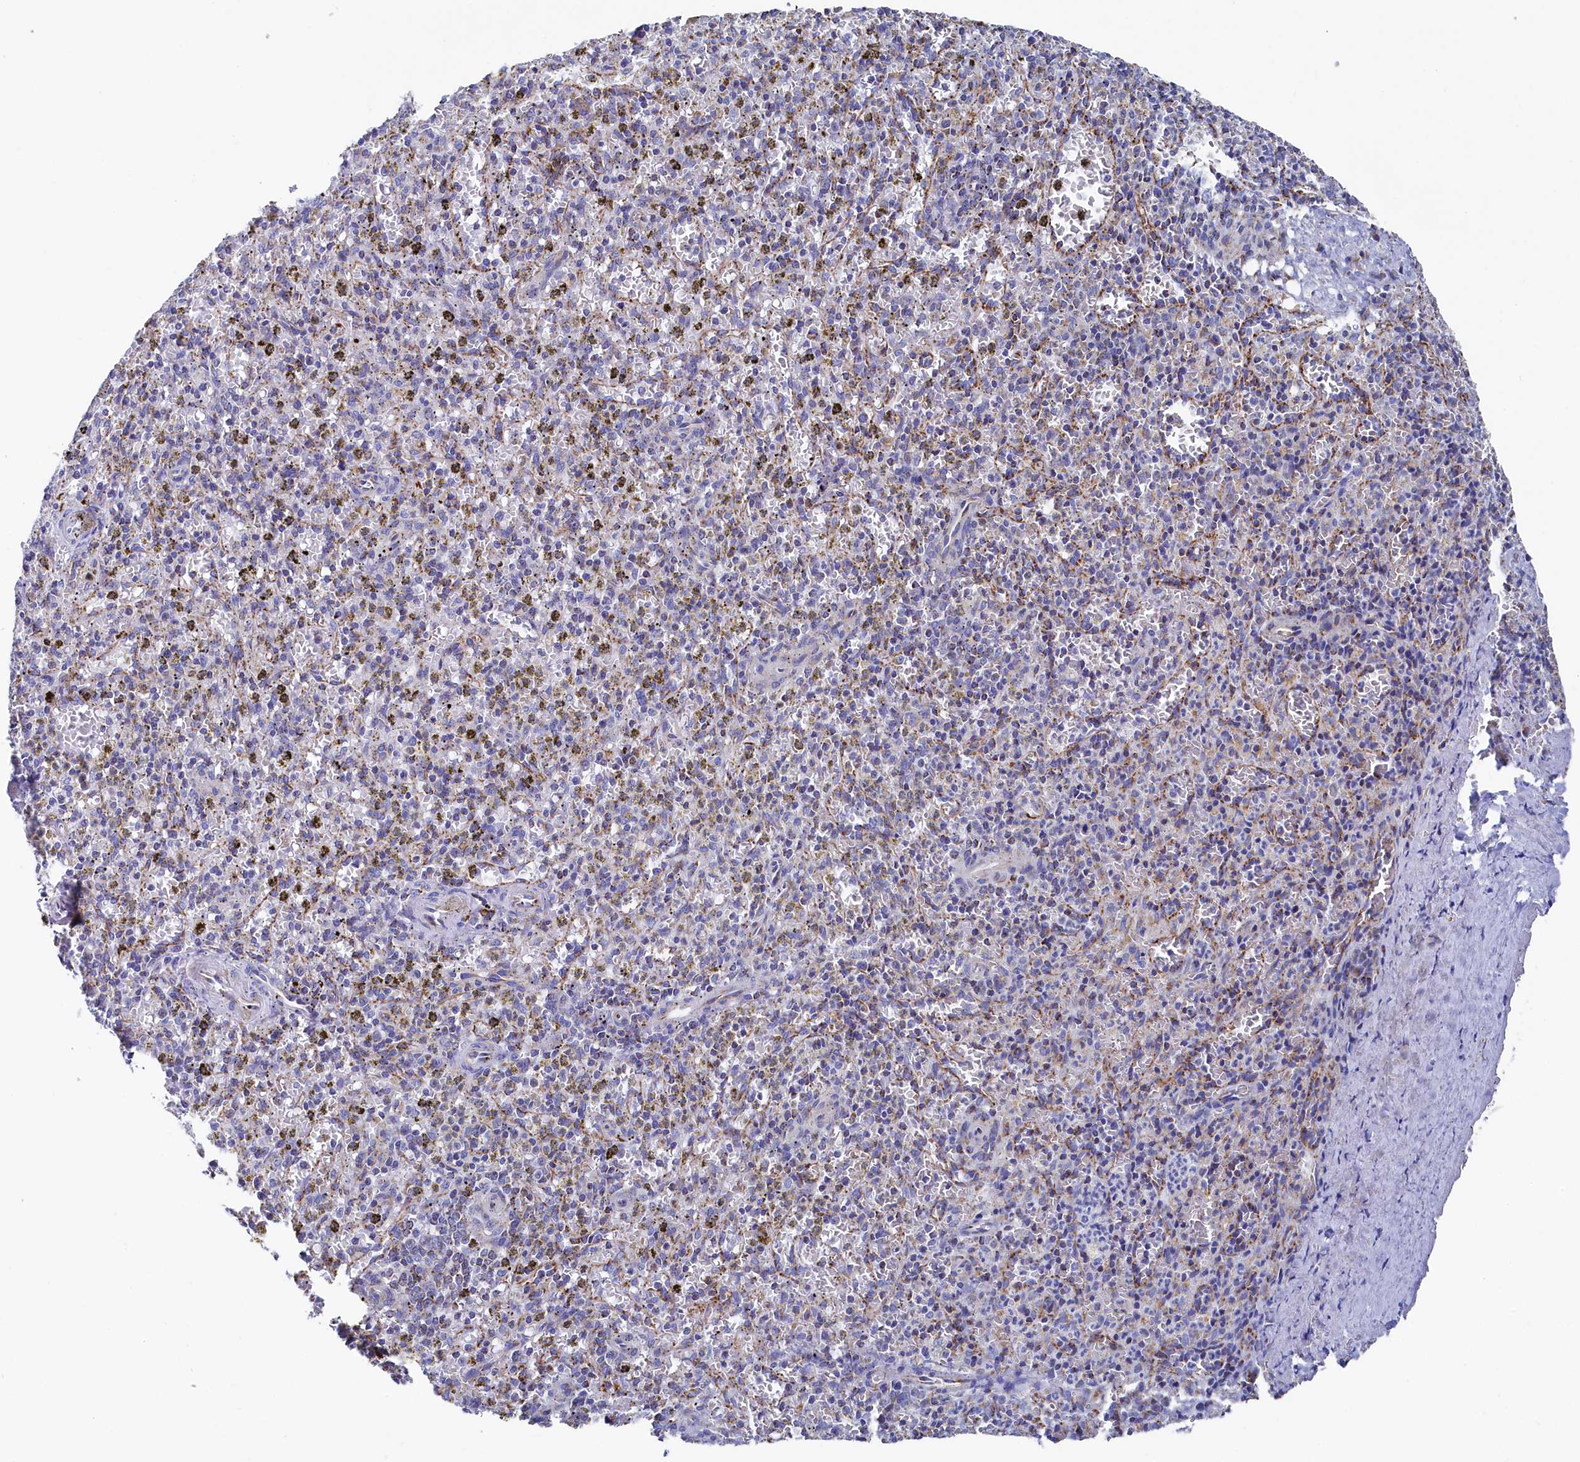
{"staining": {"intensity": "moderate", "quantity": "<25%", "location": "cytoplasmic/membranous"}, "tissue": "spleen", "cell_type": "Cells in red pulp", "image_type": "normal", "snomed": [{"axis": "morphology", "description": "Normal tissue, NOS"}, {"axis": "topography", "description": "Spleen"}], "caption": "Cells in red pulp demonstrate low levels of moderate cytoplasmic/membranous expression in approximately <25% of cells in normal spleen. The staining was performed using DAB, with brown indicating positive protein expression. Nuclei are stained blue with hematoxylin.", "gene": "MMAB", "patient": {"sex": "male", "age": 72}}